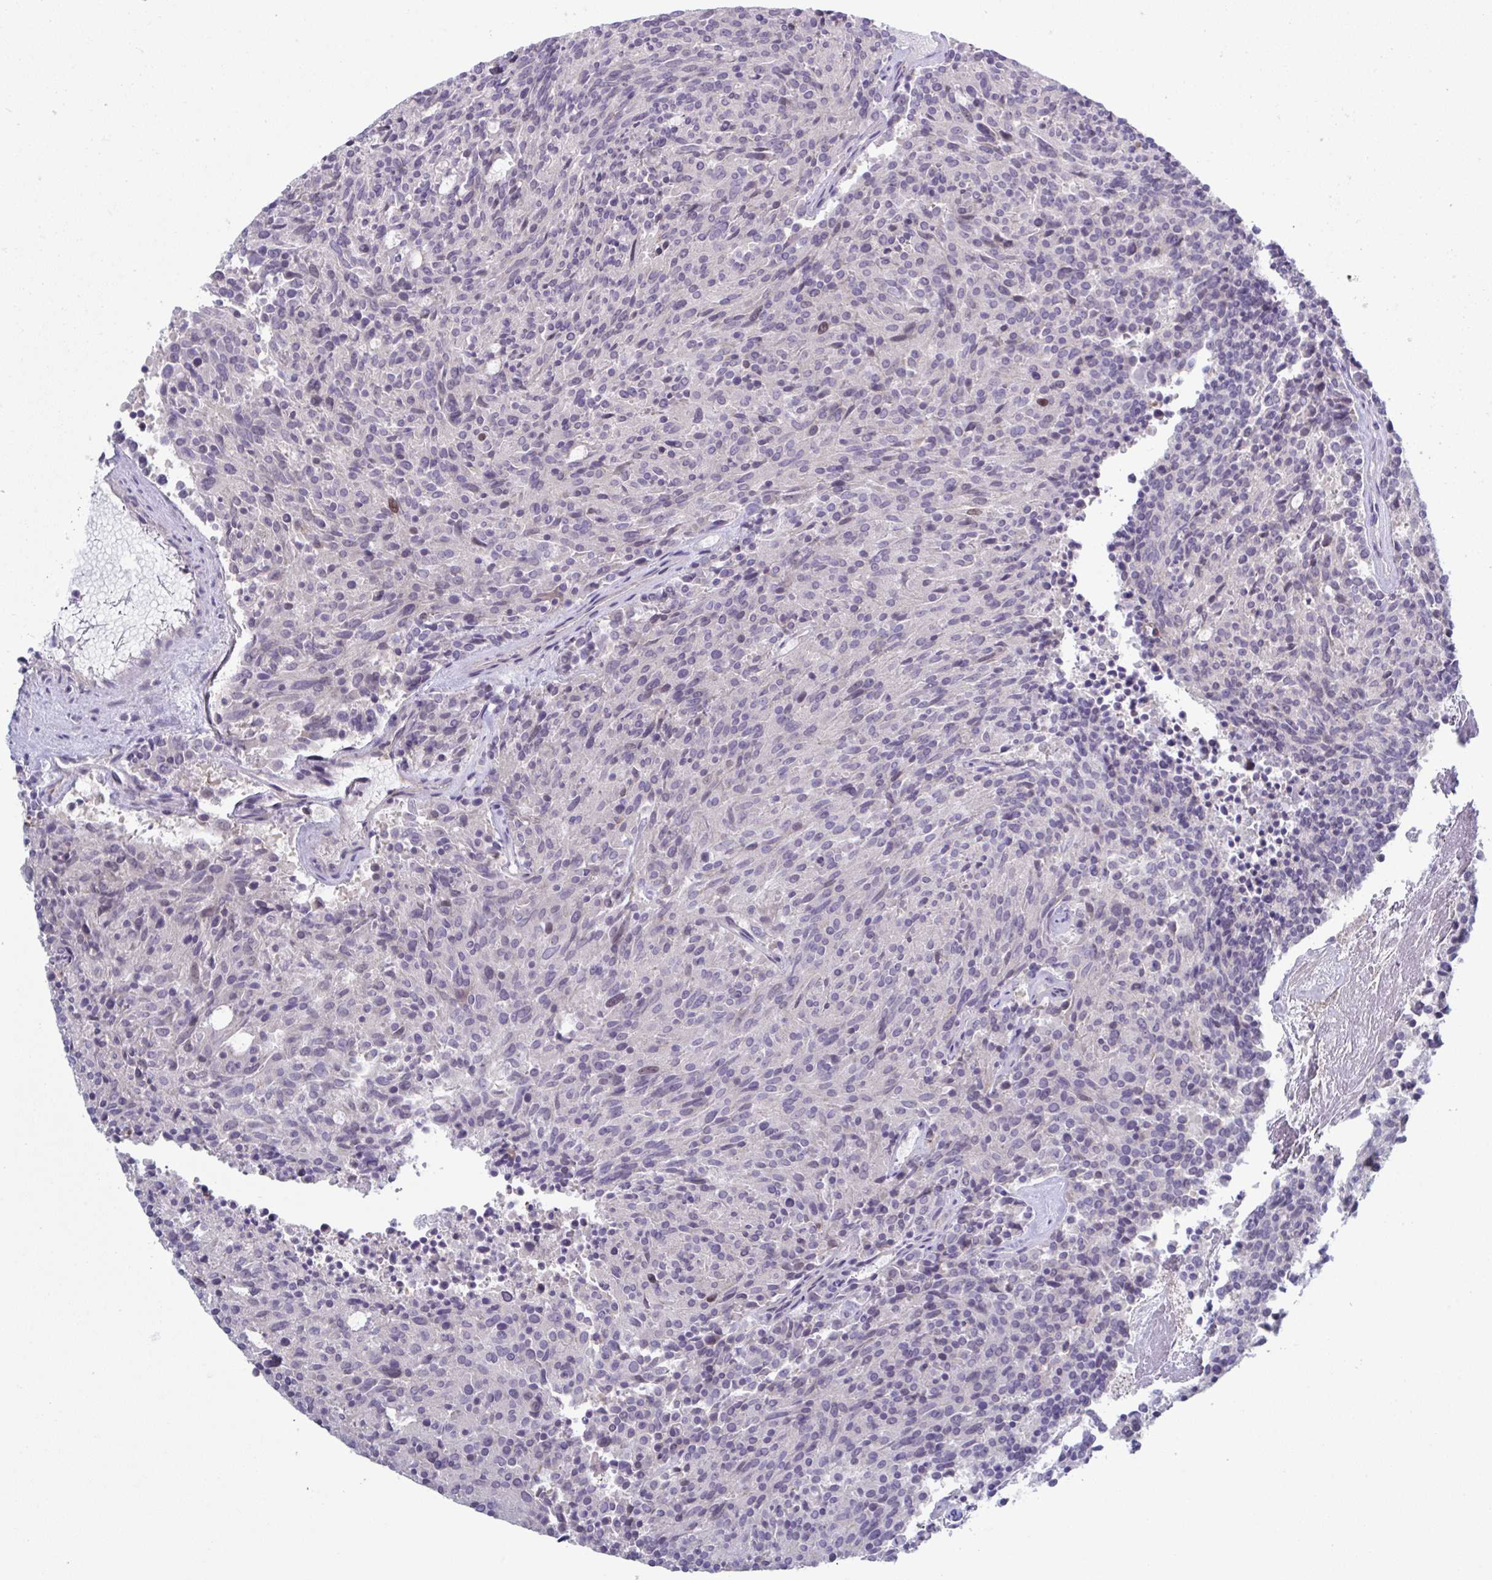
{"staining": {"intensity": "negative", "quantity": "none", "location": "none"}, "tissue": "carcinoid", "cell_type": "Tumor cells", "image_type": "cancer", "snomed": [{"axis": "morphology", "description": "Carcinoid, malignant, NOS"}, {"axis": "topography", "description": "Pancreas"}], "caption": "Protein analysis of carcinoid exhibits no significant positivity in tumor cells. (Stains: DAB (3,3'-diaminobenzidine) IHC with hematoxylin counter stain, Microscopy: brightfield microscopy at high magnification).", "gene": "STK26", "patient": {"sex": "female", "age": 54}}